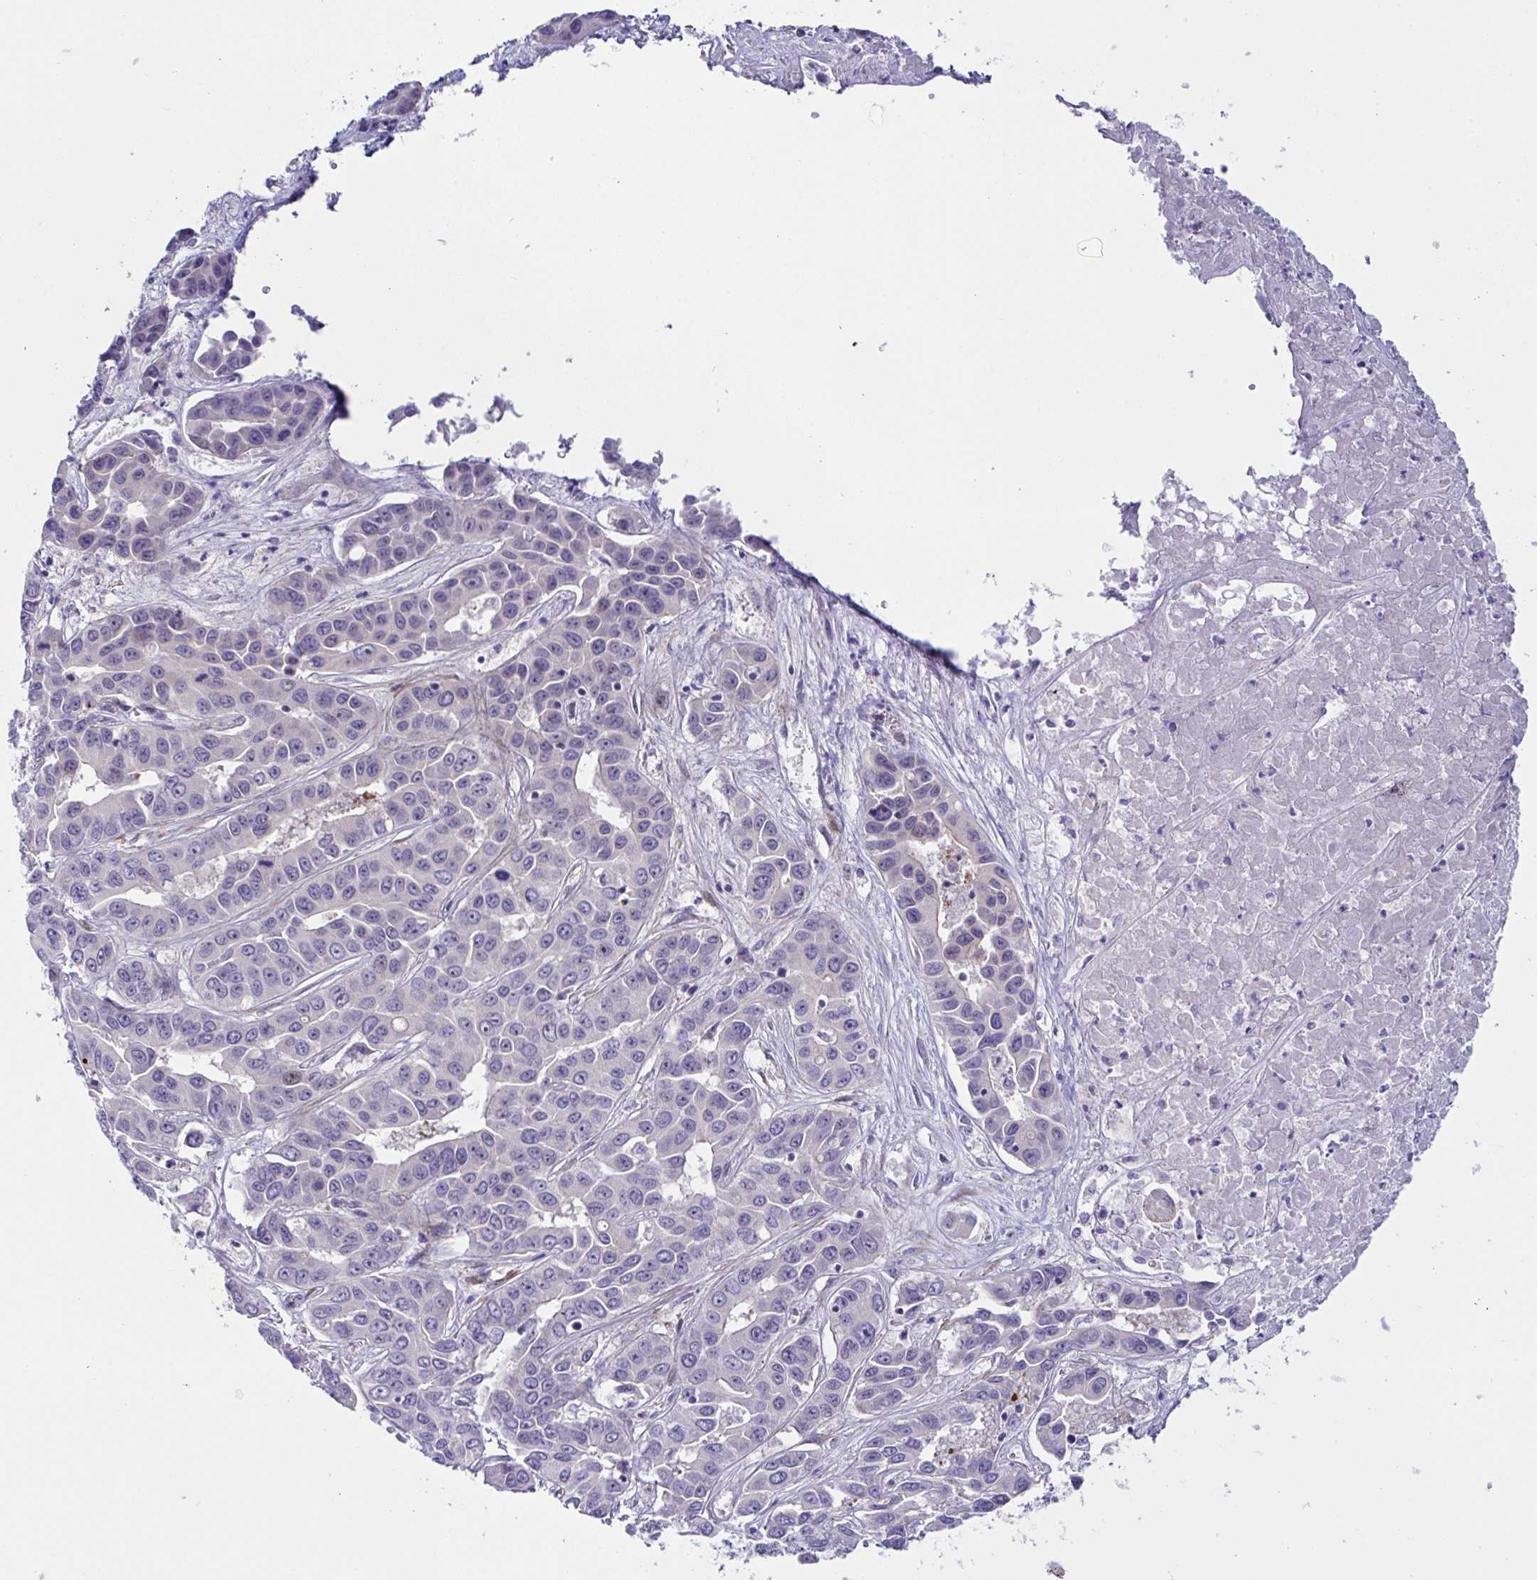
{"staining": {"intensity": "negative", "quantity": "none", "location": "none"}, "tissue": "liver cancer", "cell_type": "Tumor cells", "image_type": "cancer", "snomed": [{"axis": "morphology", "description": "Cholangiocarcinoma"}, {"axis": "topography", "description": "Liver"}], "caption": "The photomicrograph displays no staining of tumor cells in liver cancer.", "gene": "ZNF713", "patient": {"sex": "female", "age": 52}}